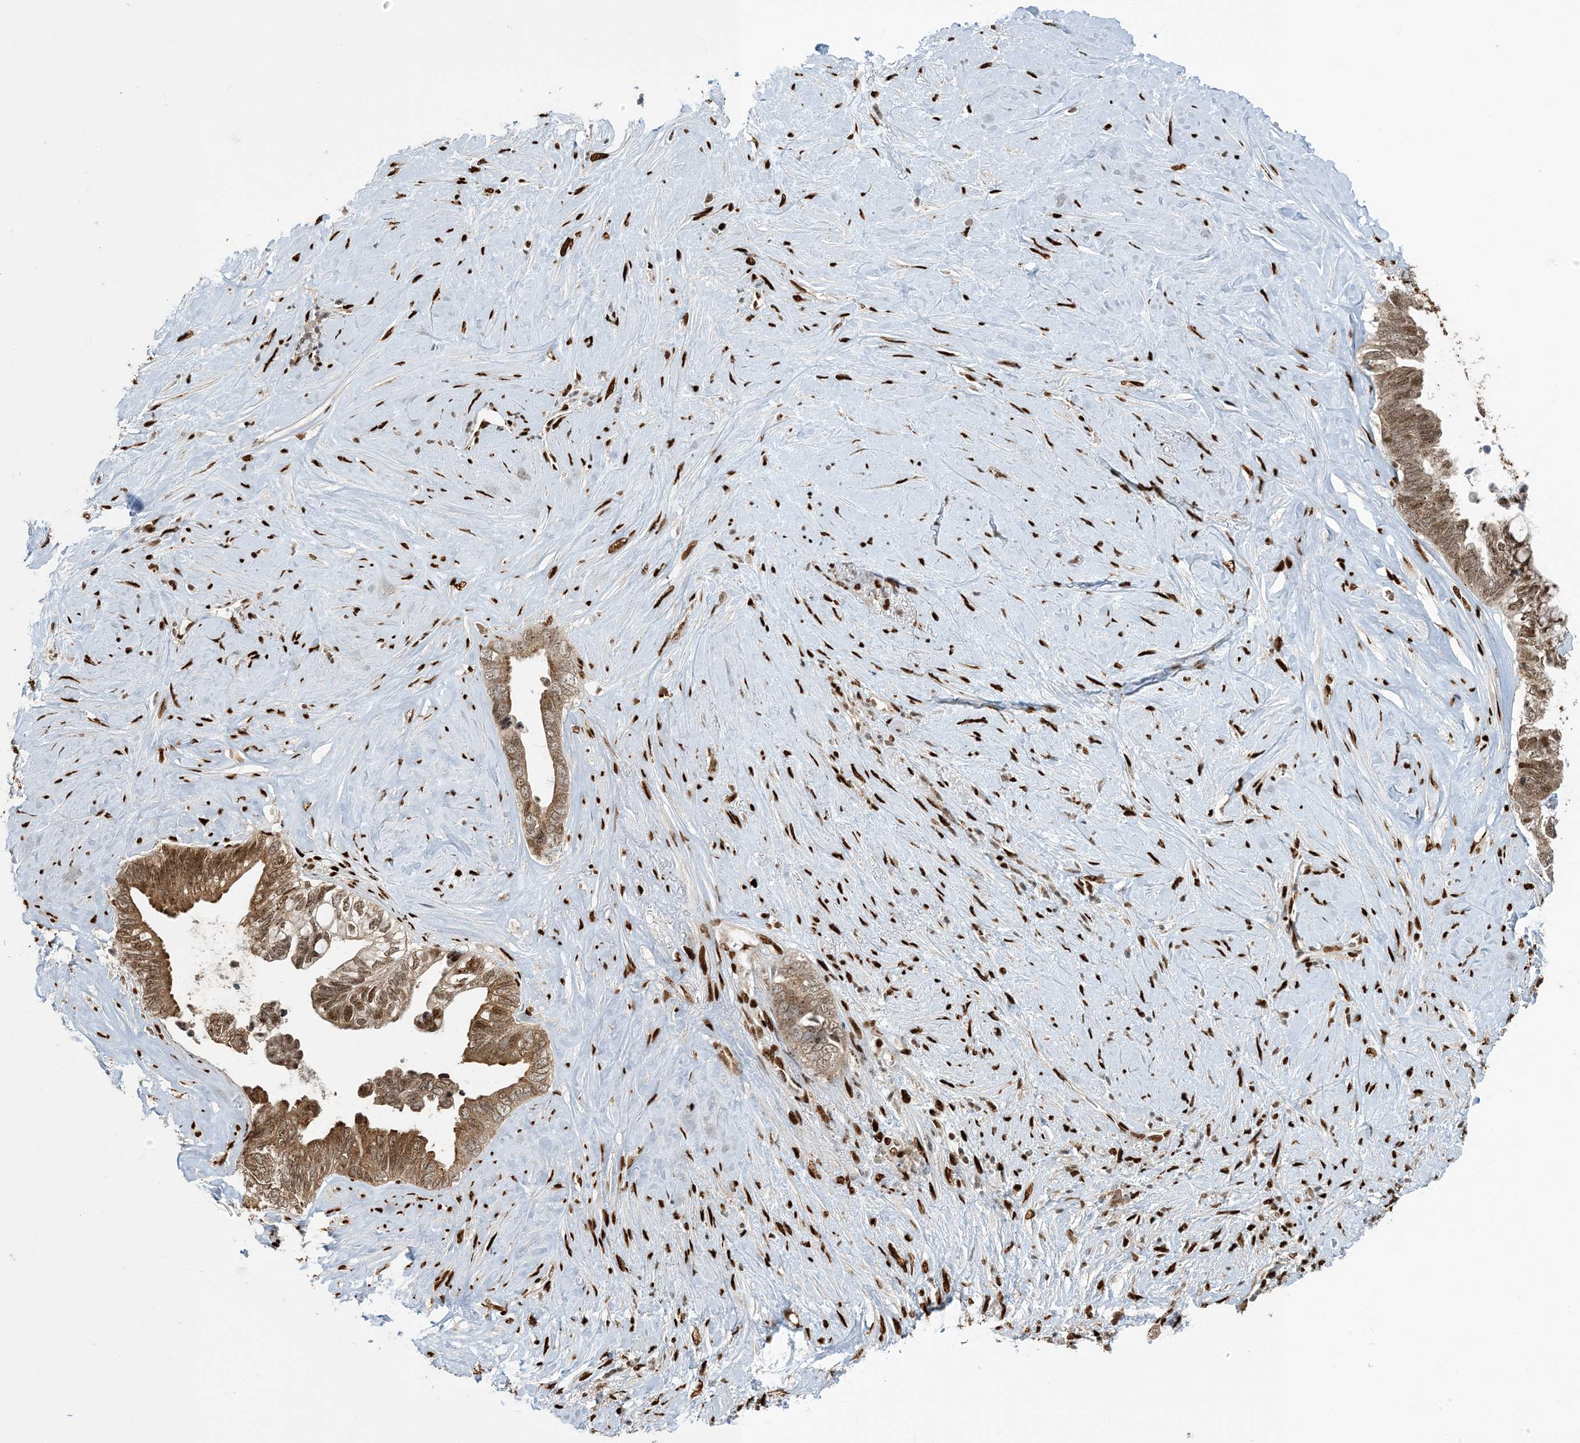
{"staining": {"intensity": "strong", "quantity": ">75%", "location": "cytoplasmic/membranous,nuclear"}, "tissue": "pancreatic cancer", "cell_type": "Tumor cells", "image_type": "cancer", "snomed": [{"axis": "morphology", "description": "Adenocarcinoma, NOS"}, {"axis": "topography", "description": "Pancreas"}], "caption": "Pancreatic adenocarcinoma stained for a protein (brown) displays strong cytoplasmic/membranous and nuclear positive staining in about >75% of tumor cells.", "gene": "MBD1", "patient": {"sex": "female", "age": 72}}